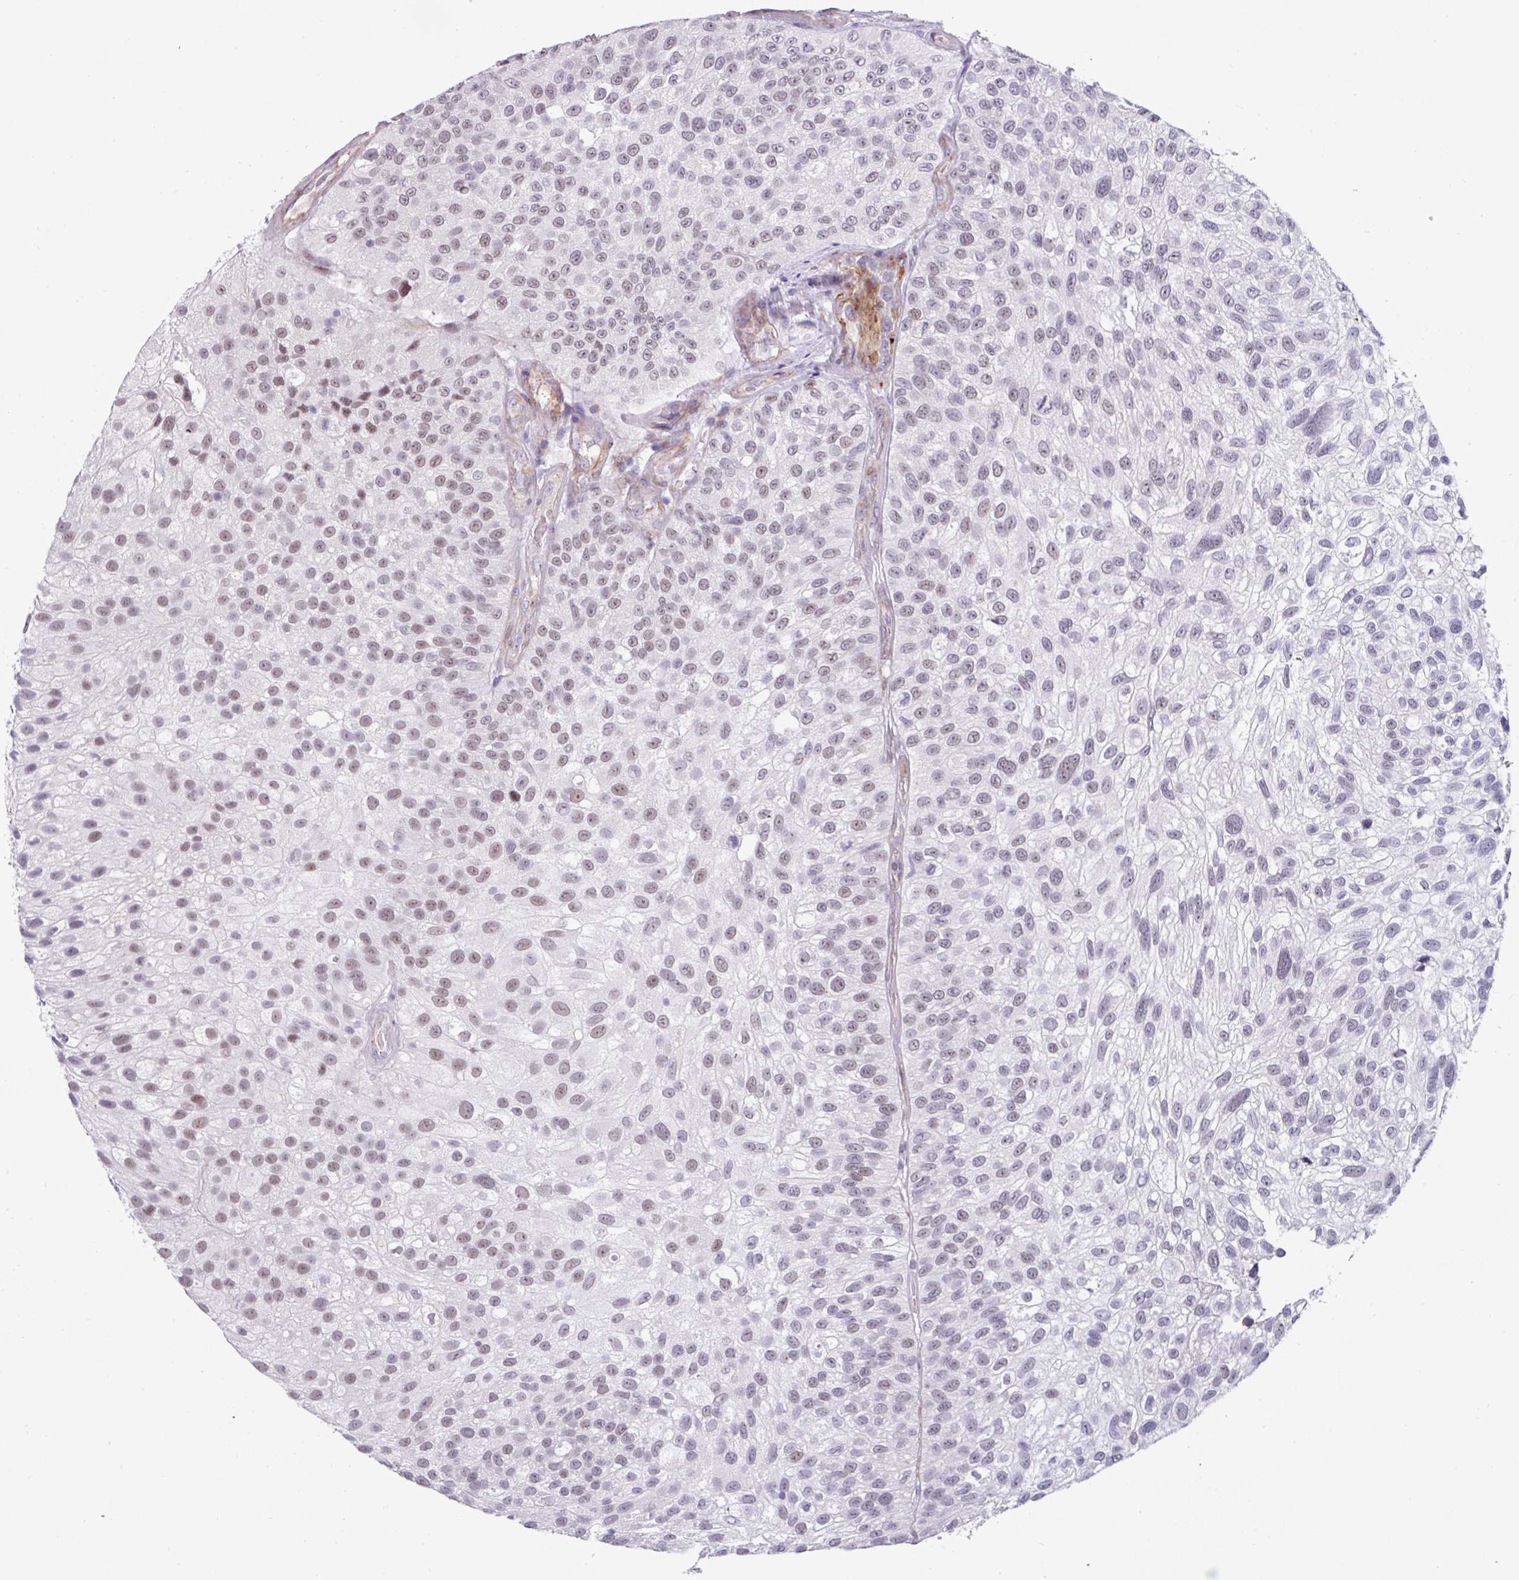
{"staining": {"intensity": "weak", "quantity": "25%-75%", "location": "nuclear"}, "tissue": "urothelial cancer", "cell_type": "Tumor cells", "image_type": "cancer", "snomed": [{"axis": "morphology", "description": "Urothelial carcinoma, NOS"}, {"axis": "topography", "description": "Urinary bladder"}], "caption": "Transitional cell carcinoma was stained to show a protein in brown. There is low levels of weak nuclear staining in approximately 25%-75% of tumor cells.", "gene": "EYA3", "patient": {"sex": "male", "age": 87}}